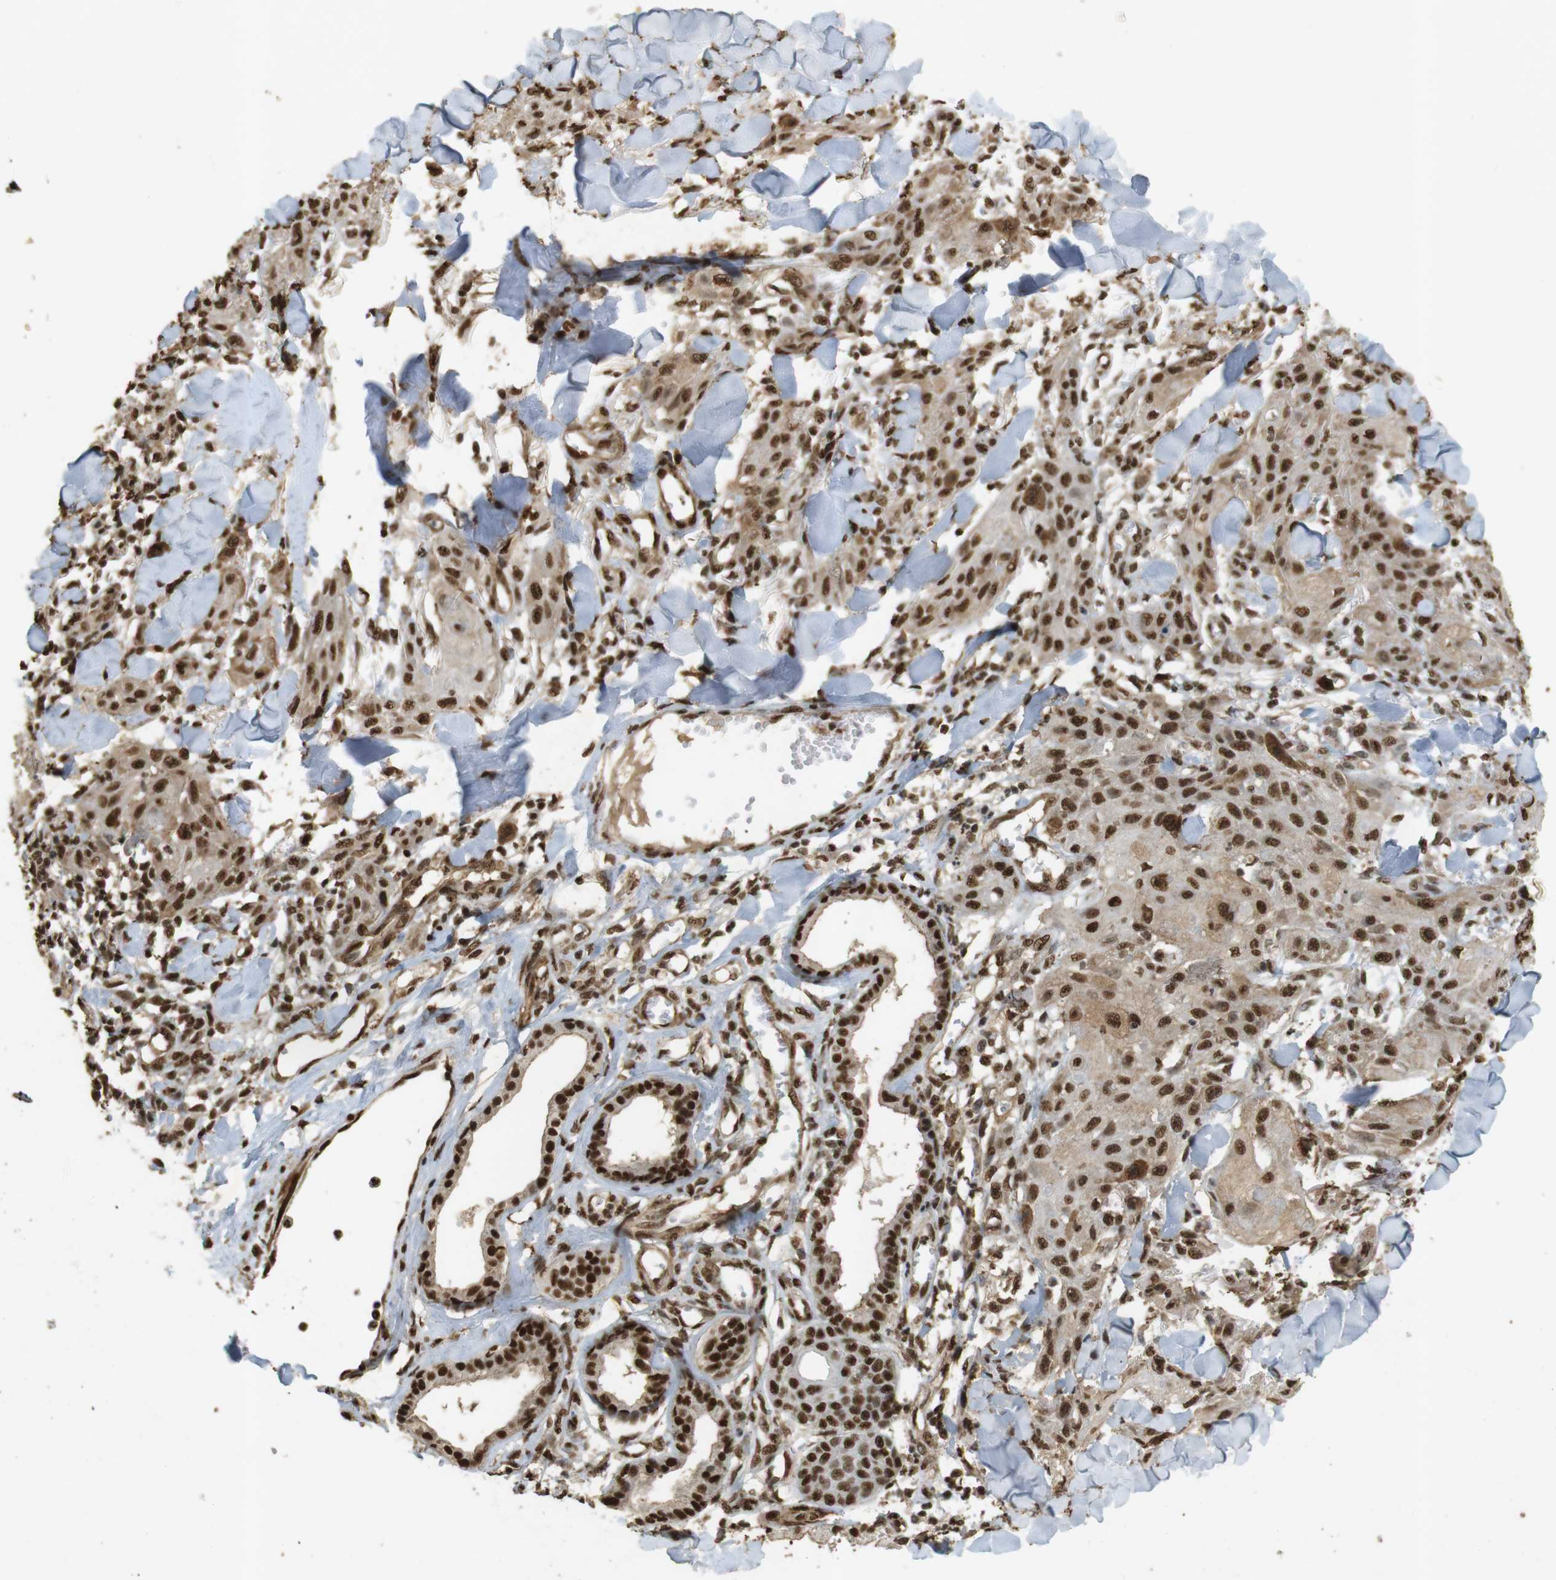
{"staining": {"intensity": "strong", "quantity": ">75%", "location": "cytoplasmic/membranous,nuclear"}, "tissue": "skin cancer", "cell_type": "Tumor cells", "image_type": "cancer", "snomed": [{"axis": "morphology", "description": "Squamous cell carcinoma, NOS"}, {"axis": "topography", "description": "Skin"}], "caption": "Immunohistochemical staining of human skin cancer (squamous cell carcinoma) demonstrates high levels of strong cytoplasmic/membranous and nuclear positivity in about >75% of tumor cells. (Stains: DAB (3,3'-diaminobenzidine) in brown, nuclei in blue, Microscopy: brightfield microscopy at high magnification).", "gene": "GATA4", "patient": {"sex": "male", "age": 74}}